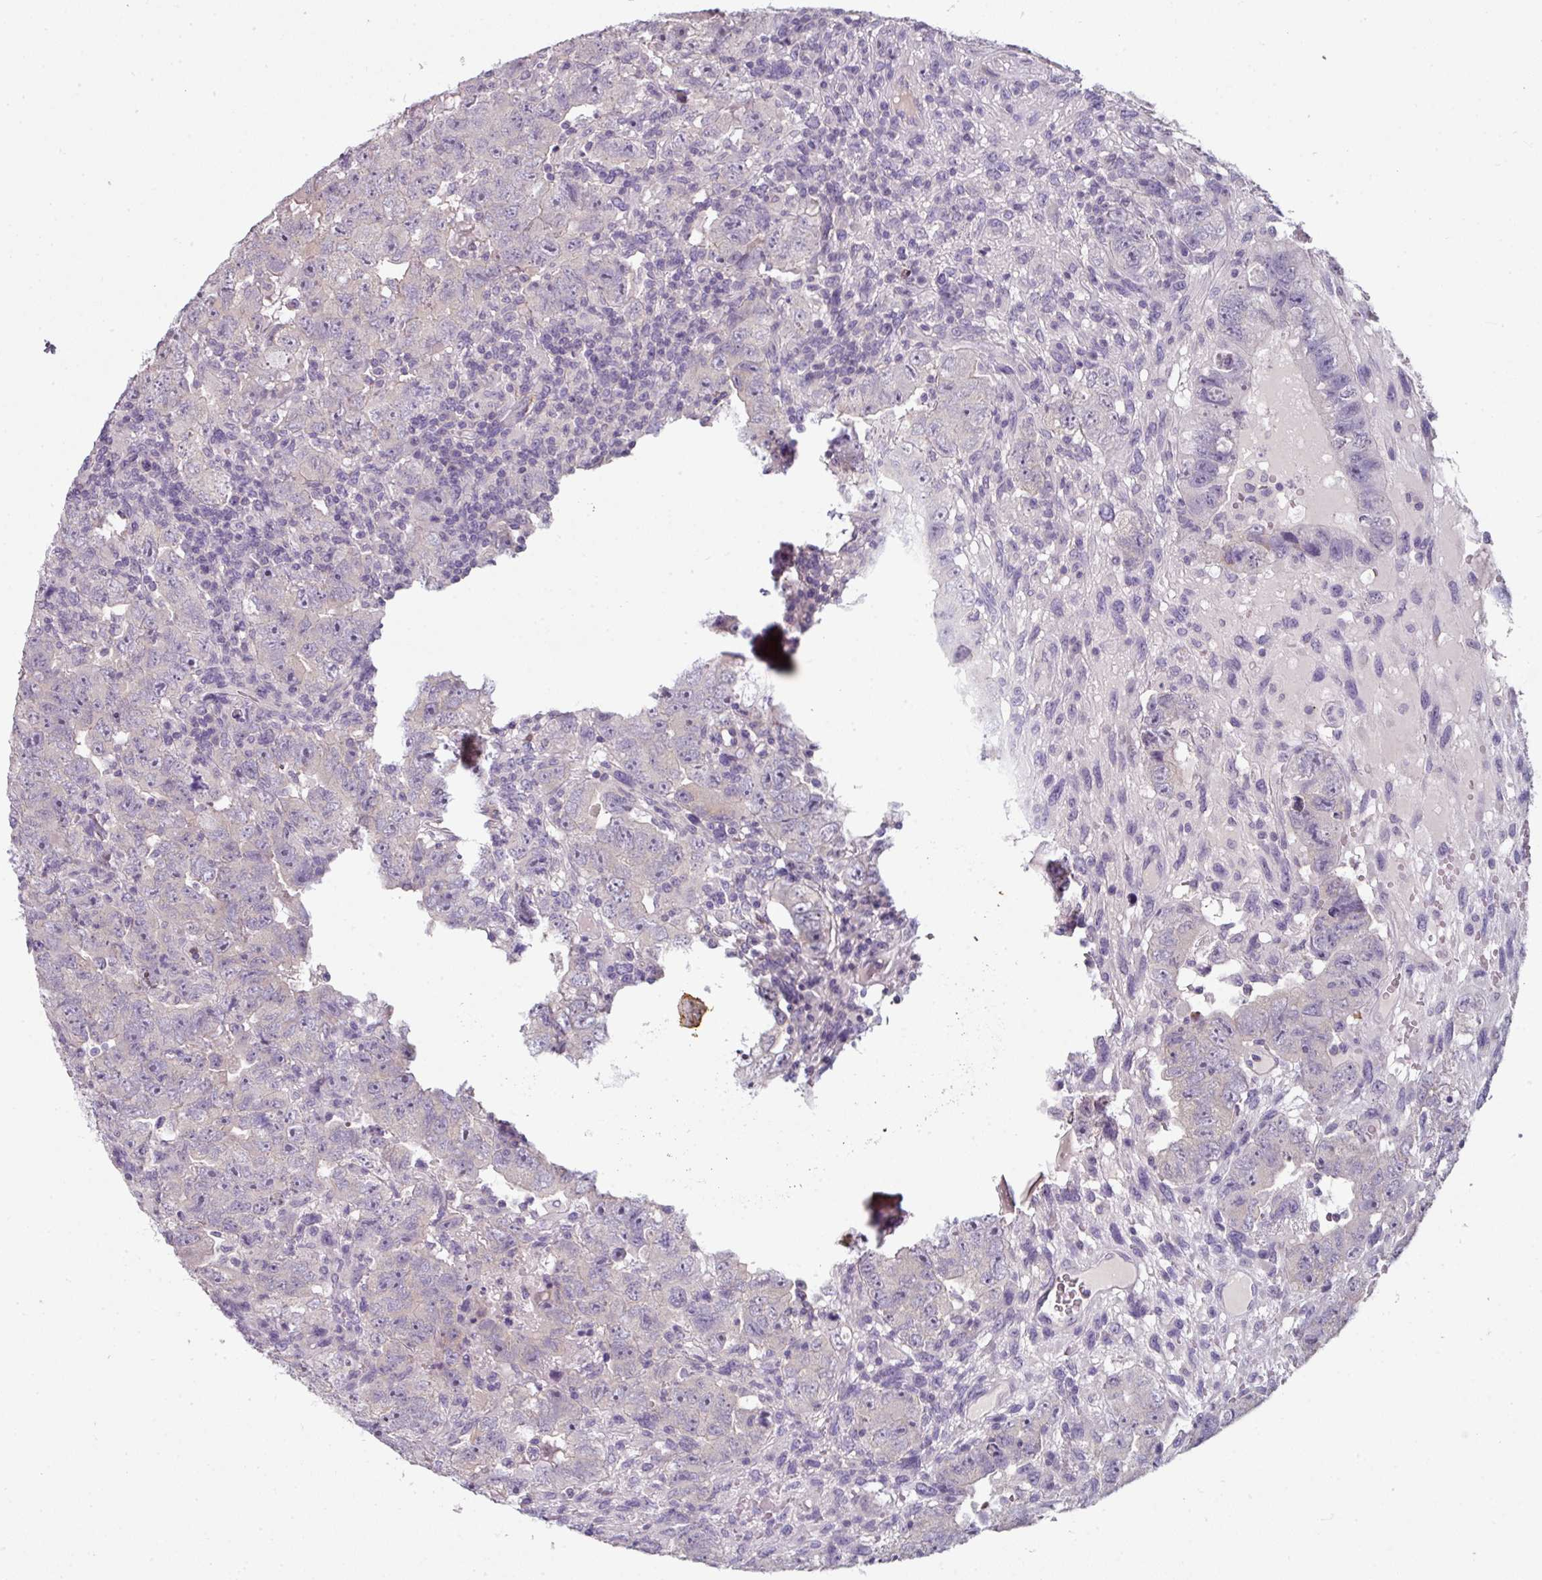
{"staining": {"intensity": "negative", "quantity": "none", "location": "none"}, "tissue": "testis cancer", "cell_type": "Tumor cells", "image_type": "cancer", "snomed": [{"axis": "morphology", "description": "Carcinoma, Embryonal, NOS"}, {"axis": "topography", "description": "Testis"}], "caption": "Protein analysis of testis embryonal carcinoma reveals no significant positivity in tumor cells. (DAB immunohistochemistry (IHC), high magnification).", "gene": "FHAD1", "patient": {"sex": "male", "age": 24}}